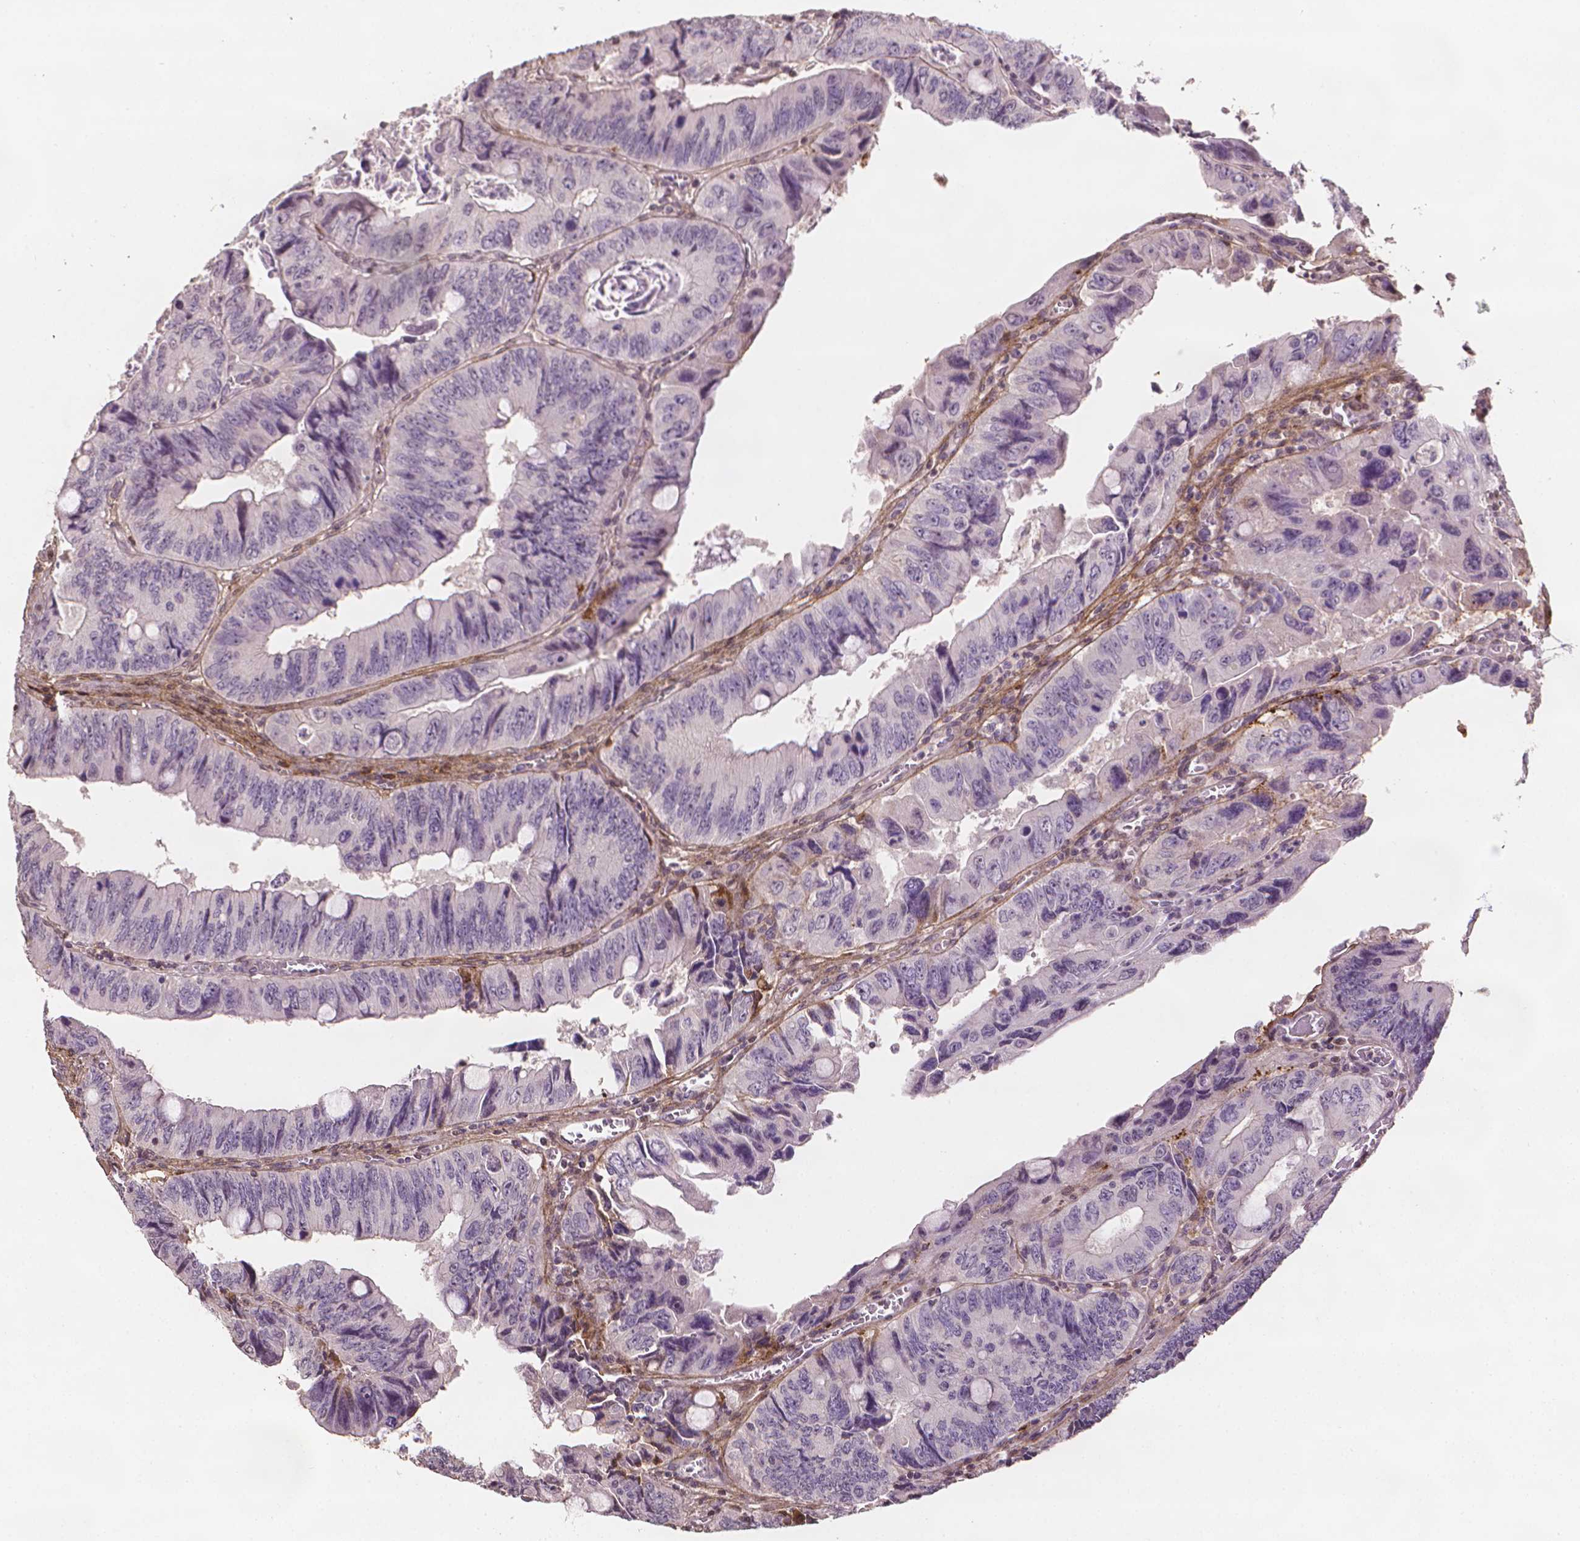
{"staining": {"intensity": "negative", "quantity": "none", "location": "none"}, "tissue": "colorectal cancer", "cell_type": "Tumor cells", "image_type": "cancer", "snomed": [{"axis": "morphology", "description": "Adenocarcinoma, NOS"}, {"axis": "topography", "description": "Colon"}], "caption": "The micrograph demonstrates no significant staining in tumor cells of colorectal adenocarcinoma. The staining was performed using DAB (3,3'-diaminobenzidine) to visualize the protein expression in brown, while the nuclei were stained in blue with hematoxylin (Magnification: 20x).", "gene": "DCN", "patient": {"sex": "female", "age": 84}}